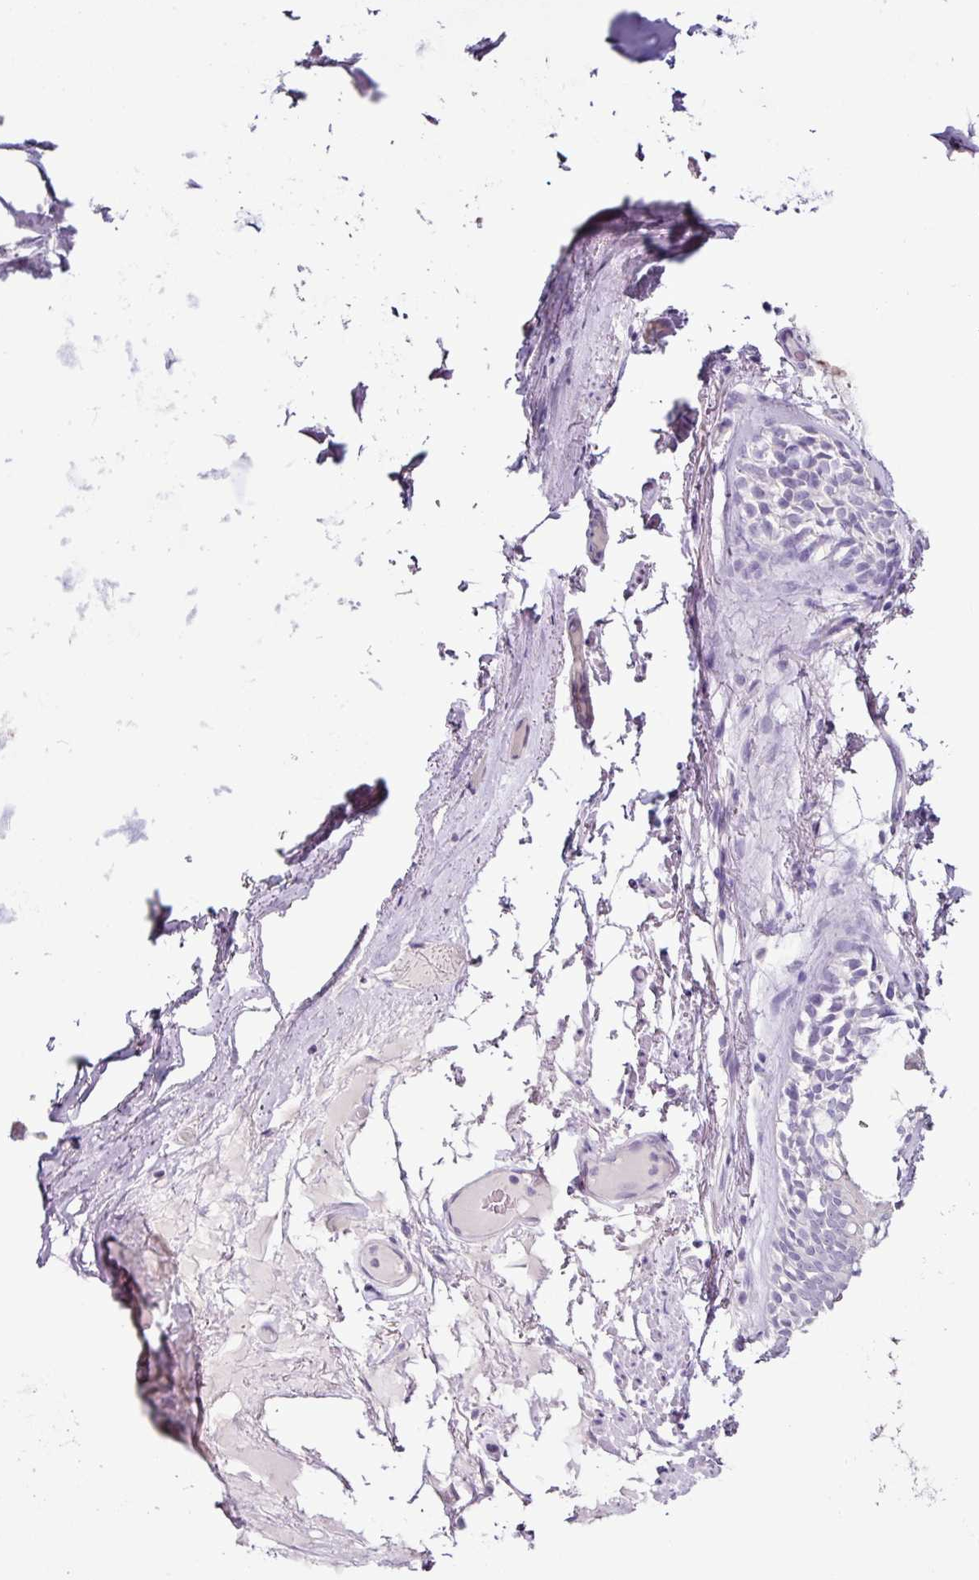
{"staining": {"intensity": "negative", "quantity": "none", "location": "none"}, "tissue": "adipose tissue", "cell_type": "Adipocytes", "image_type": "normal", "snomed": [{"axis": "morphology", "description": "Normal tissue, NOS"}, {"axis": "topography", "description": "Bronchus"}], "caption": "IHC of unremarkable adipose tissue shows no positivity in adipocytes. (Brightfield microscopy of DAB immunohistochemistry at high magnification).", "gene": "GLP2R", "patient": {"sex": "male", "age": 70}}